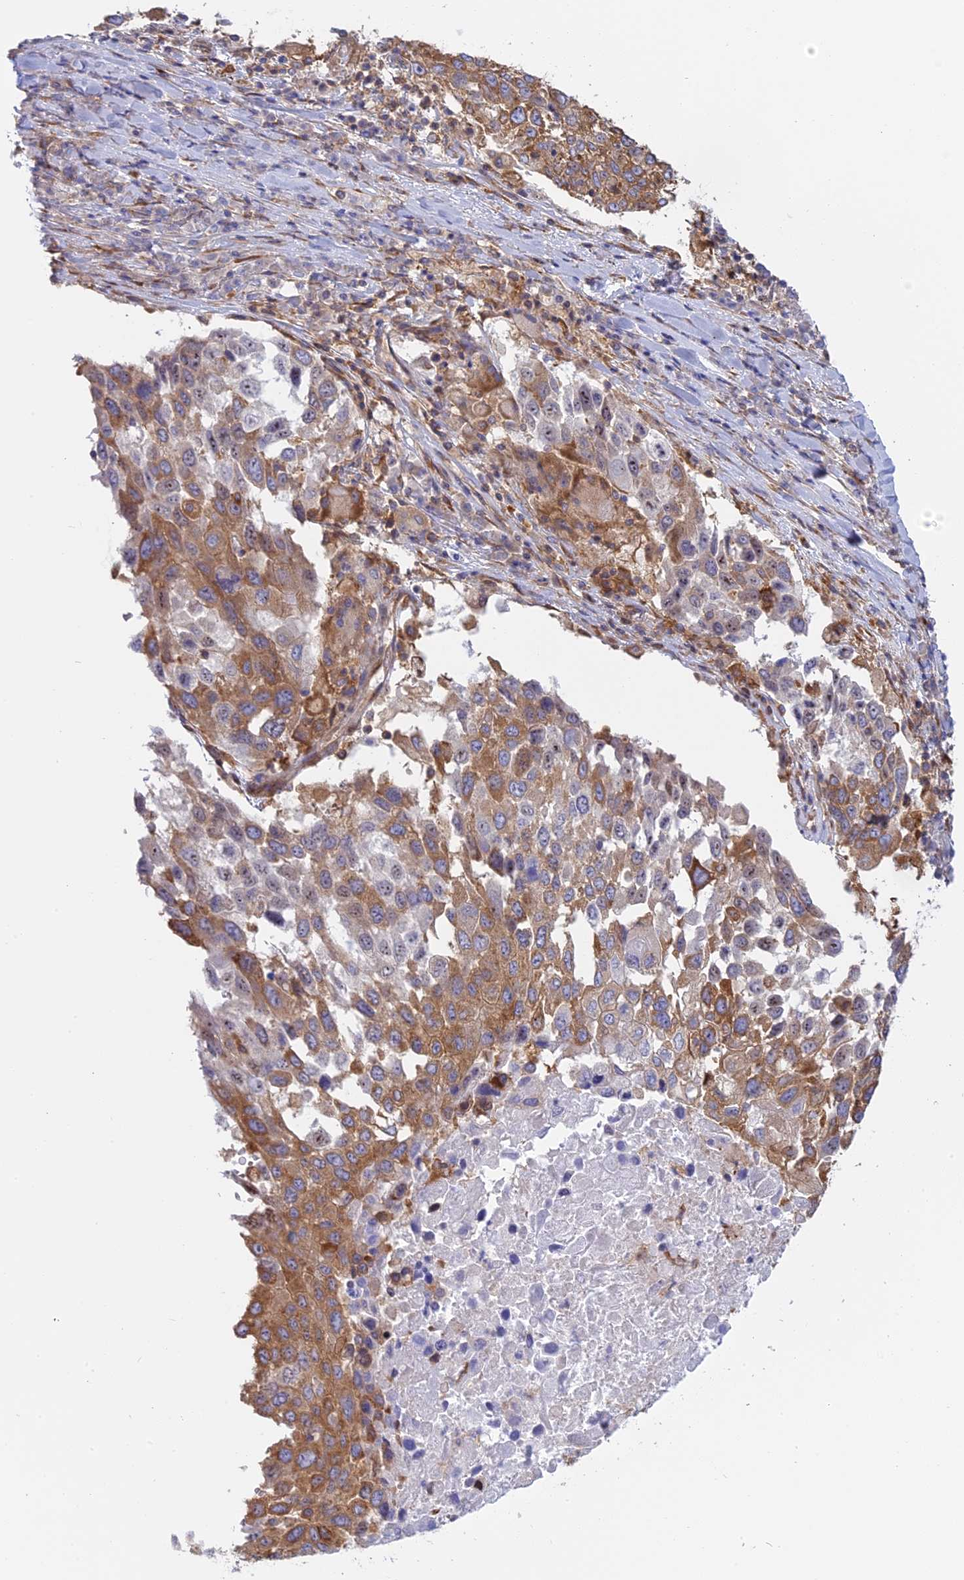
{"staining": {"intensity": "moderate", "quantity": "25%-75%", "location": "cytoplasmic/membranous"}, "tissue": "lung cancer", "cell_type": "Tumor cells", "image_type": "cancer", "snomed": [{"axis": "morphology", "description": "Squamous cell carcinoma, NOS"}, {"axis": "topography", "description": "Lung"}], "caption": "Immunohistochemical staining of squamous cell carcinoma (lung) reveals medium levels of moderate cytoplasmic/membranous protein staining in about 25%-75% of tumor cells. (DAB (3,3'-diaminobenzidine) IHC with brightfield microscopy, high magnification).", "gene": "GMIP", "patient": {"sex": "male", "age": 65}}